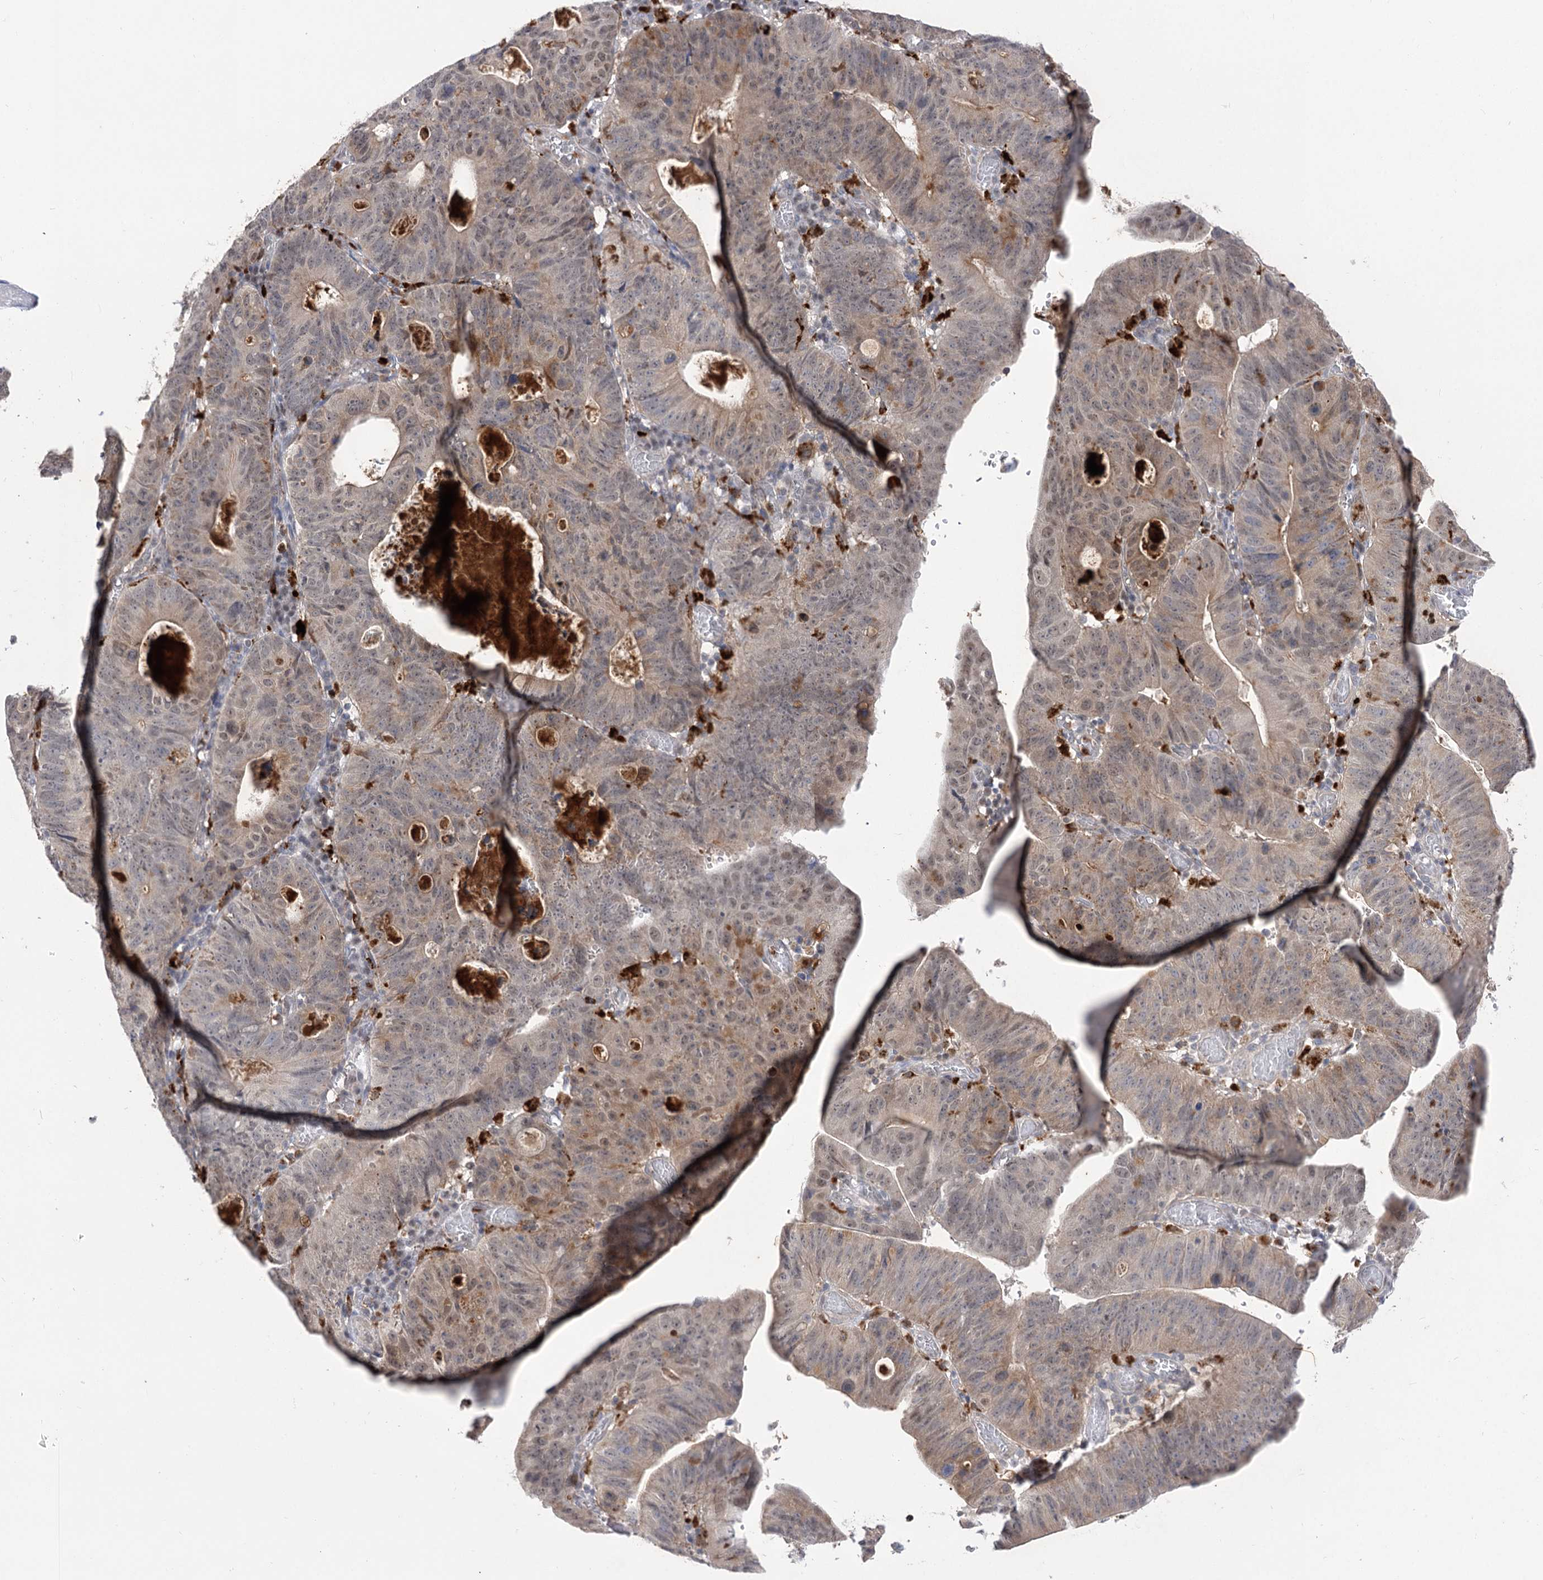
{"staining": {"intensity": "moderate", "quantity": "25%-75%", "location": "cytoplasmic/membranous,nuclear"}, "tissue": "stomach cancer", "cell_type": "Tumor cells", "image_type": "cancer", "snomed": [{"axis": "morphology", "description": "Adenocarcinoma, NOS"}, {"axis": "topography", "description": "Stomach"}], "caption": "This micrograph shows immunohistochemistry (IHC) staining of human stomach adenocarcinoma, with medium moderate cytoplasmic/membranous and nuclear expression in about 25%-75% of tumor cells.", "gene": "SIAE", "patient": {"sex": "male", "age": 59}}